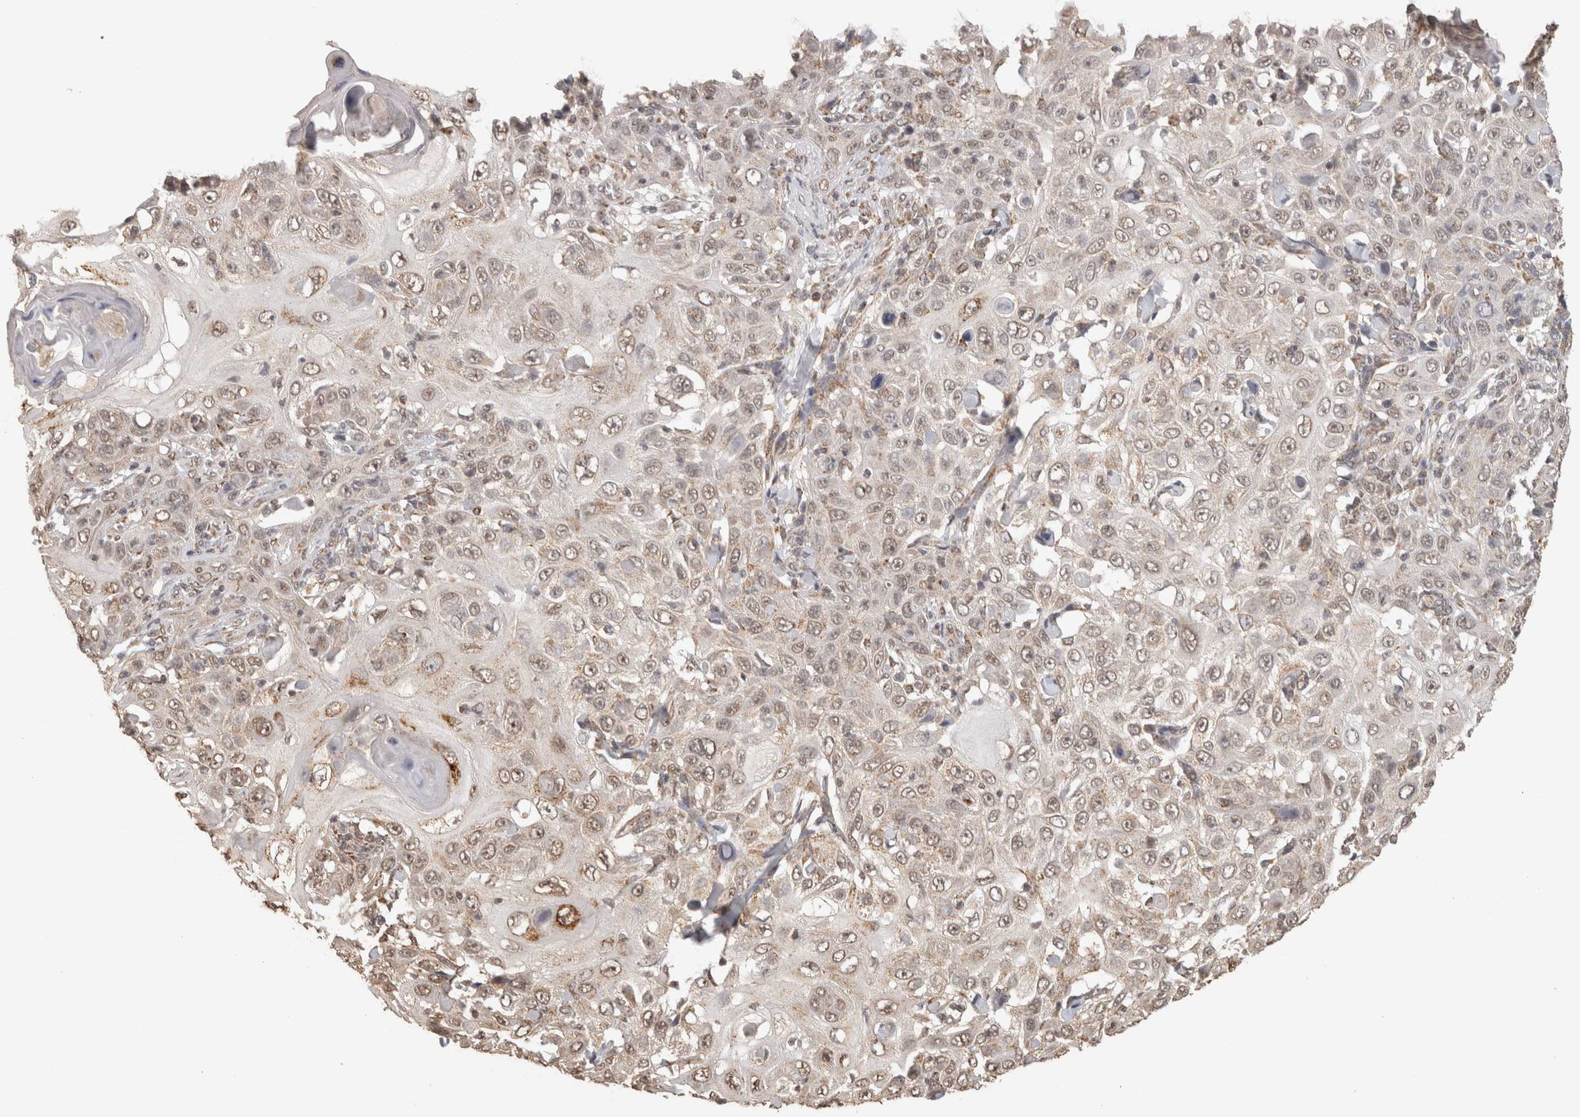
{"staining": {"intensity": "weak", "quantity": ">75%", "location": "cytoplasmic/membranous,nuclear"}, "tissue": "skin cancer", "cell_type": "Tumor cells", "image_type": "cancer", "snomed": [{"axis": "morphology", "description": "Squamous cell carcinoma, NOS"}, {"axis": "topography", "description": "Skin"}], "caption": "A high-resolution image shows immunohistochemistry staining of skin cancer (squamous cell carcinoma), which exhibits weak cytoplasmic/membranous and nuclear positivity in about >75% of tumor cells. (DAB IHC, brown staining for protein, blue staining for nuclei).", "gene": "BNIP3L", "patient": {"sex": "female", "age": 88}}